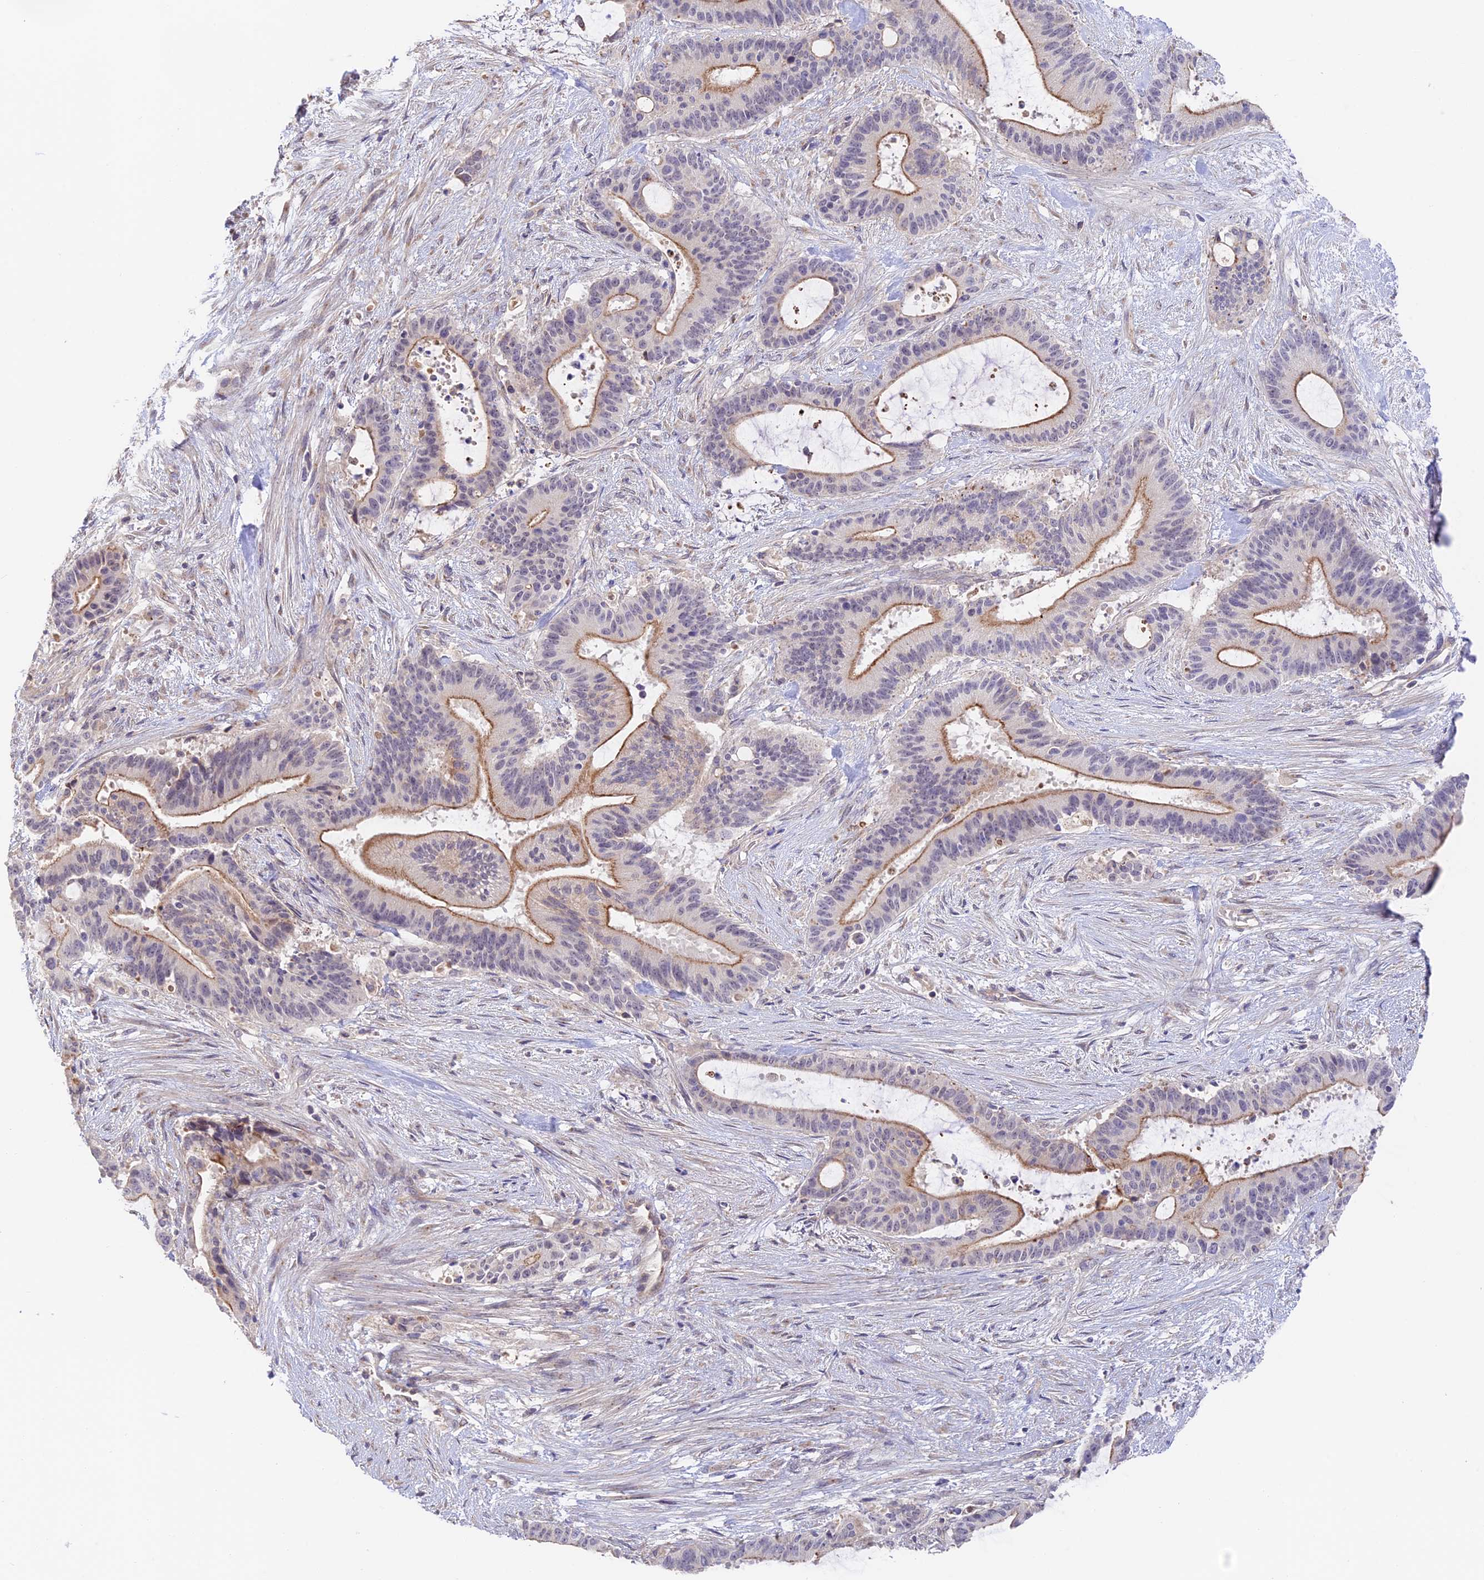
{"staining": {"intensity": "moderate", "quantity": "<25%", "location": "cytoplasmic/membranous"}, "tissue": "liver cancer", "cell_type": "Tumor cells", "image_type": "cancer", "snomed": [{"axis": "morphology", "description": "Normal tissue, NOS"}, {"axis": "morphology", "description": "Cholangiocarcinoma"}, {"axis": "topography", "description": "Liver"}, {"axis": "topography", "description": "Peripheral nerve tissue"}], "caption": "DAB immunohistochemical staining of human liver cholangiocarcinoma reveals moderate cytoplasmic/membranous protein staining in about <25% of tumor cells. Immunohistochemistry stains the protein of interest in brown and the nuclei are stained blue.", "gene": "CAMSAP3", "patient": {"sex": "female", "age": 73}}